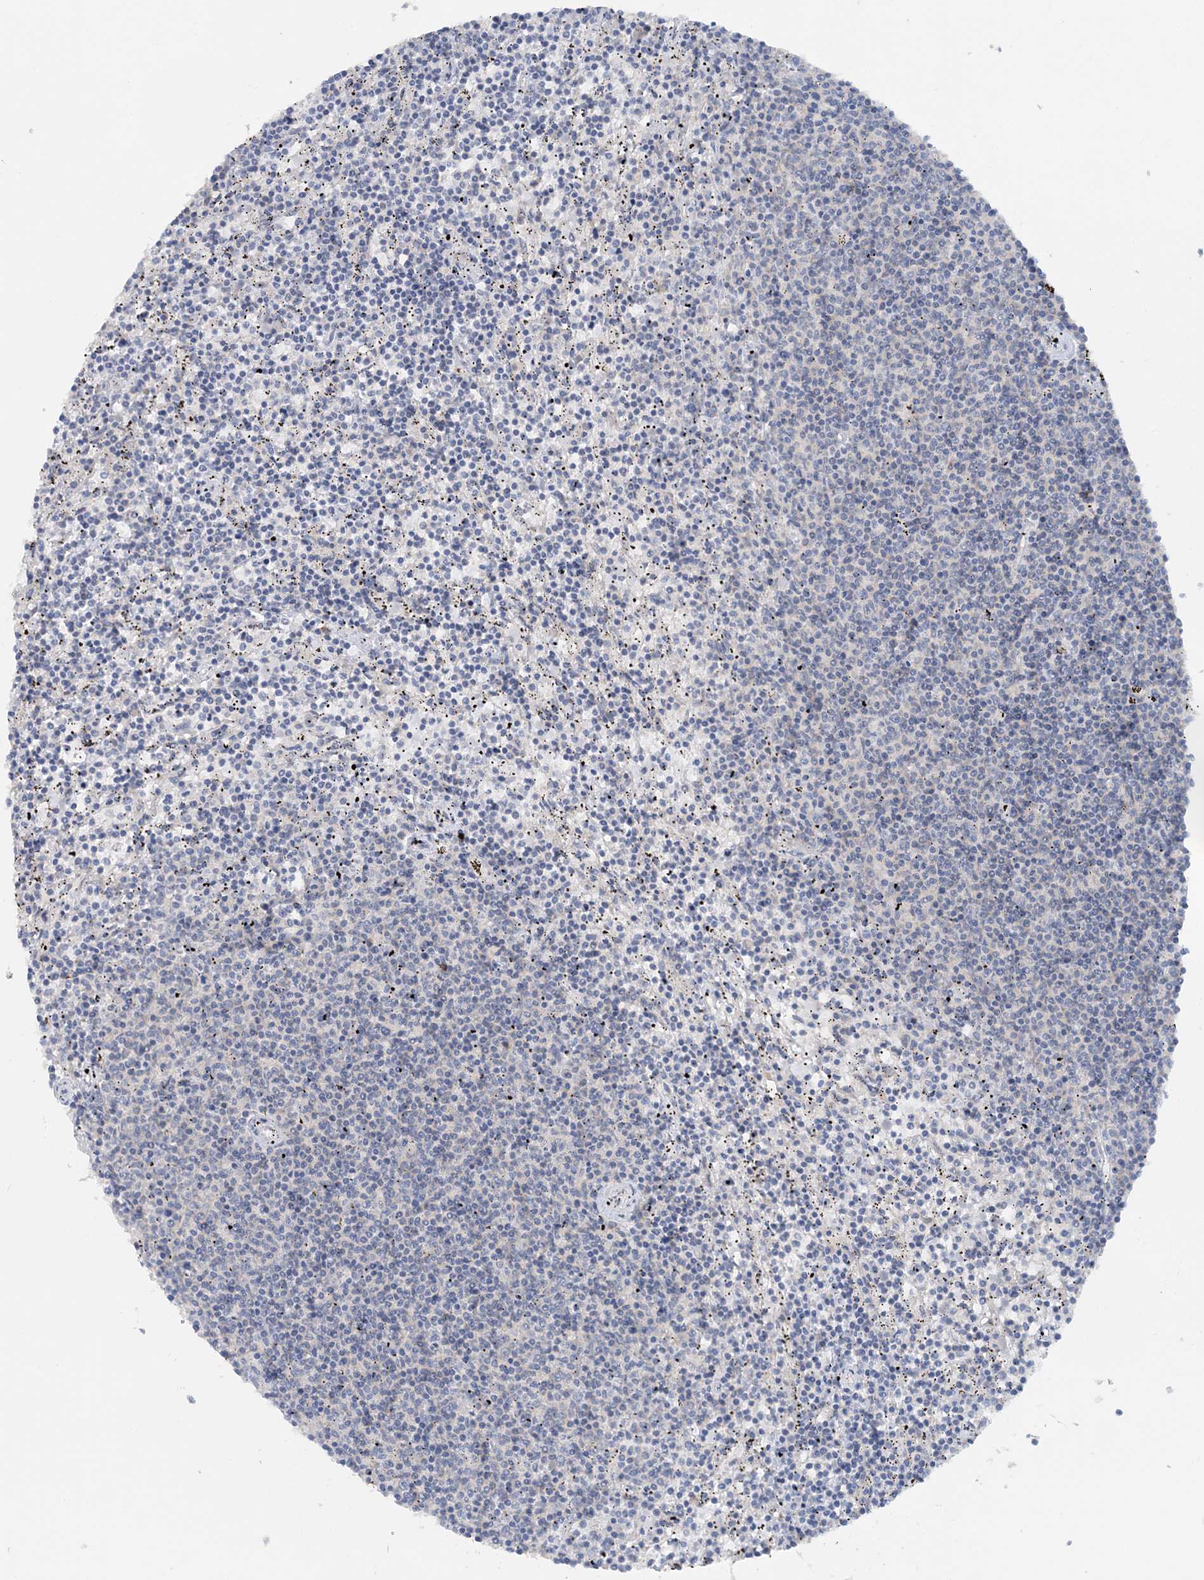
{"staining": {"intensity": "negative", "quantity": "none", "location": "none"}, "tissue": "lymphoma", "cell_type": "Tumor cells", "image_type": "cancer", "snomed": [{"axis": "morphology", "description": "Malignant lymphoma, non-Hodgkin's type, Low grade"}, {"axis": "topography", "description": "Spleen"}], "caption": "This is a histopathology image of immunohistochemistry (IHC) staining of low-grade malignant lymphoma, non-Hodgkin's type, which shows no expression in tumor cells.", "gene": "TBC1D5", "patient": {"sex": "female", "age": 50}}